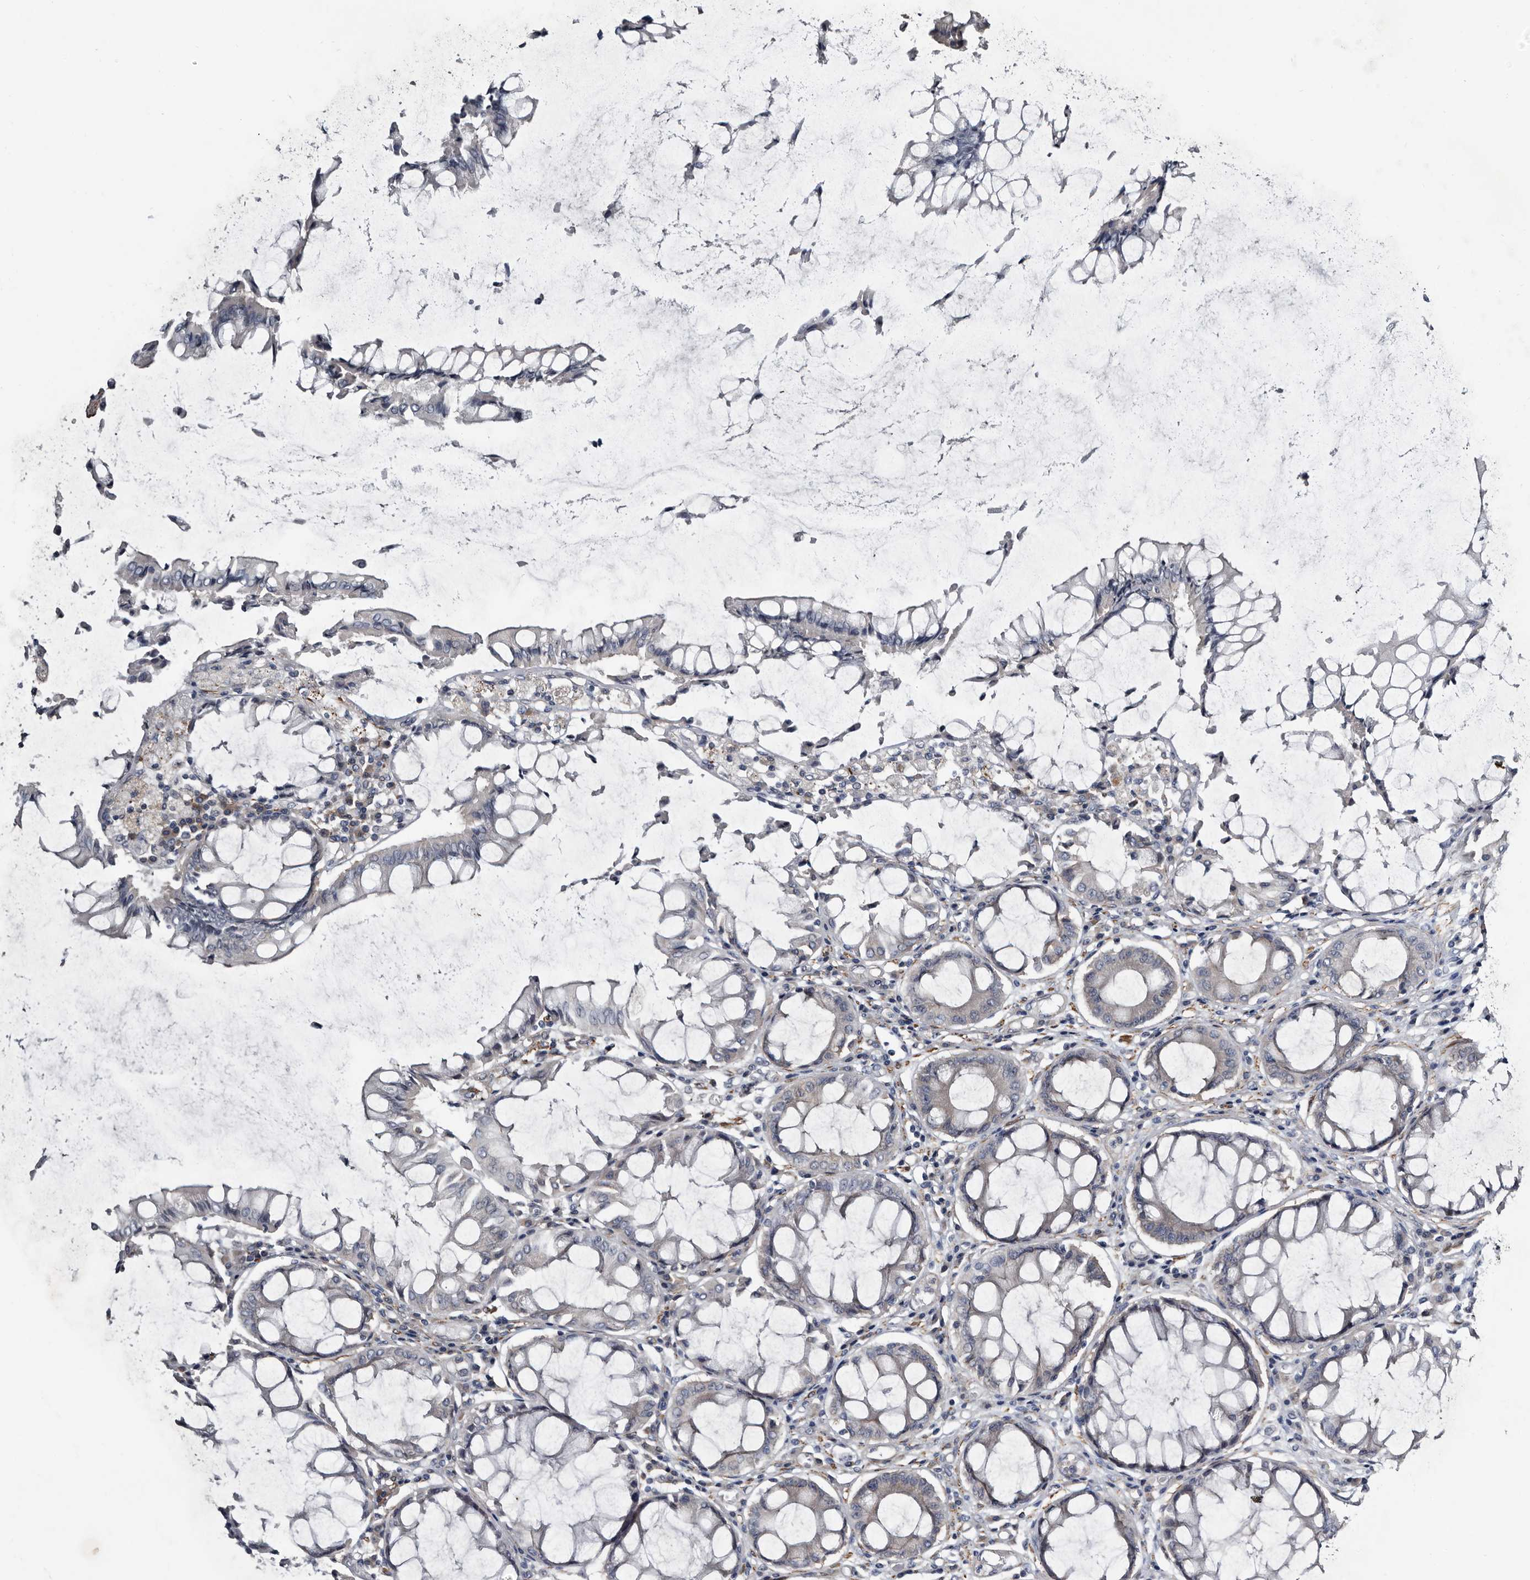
{"staining": {"intensity": "negative", "quantity": "none", "location": "none"}, "tissue": "colorectal cancer", "cell_type": "Tumor cells", "image_type": "cancer", "snomed": [{"axis": "morphology", "description": "Adenocarcinoma, NOS"}, {"axis": "topography", "description": "Rectum"}], "caption": "High magnification brightfield microscopy of colorectal cancer (adenocarcinoma) stained with DAB (3,3'-diaminobenzidine) (brown) and counterstained with hematoxylin (blue): tumor cells show no significant expression. Nuclei are stained in blue.", "gene": "IARS1", "patient": {"sex": "male", "age": 84}}